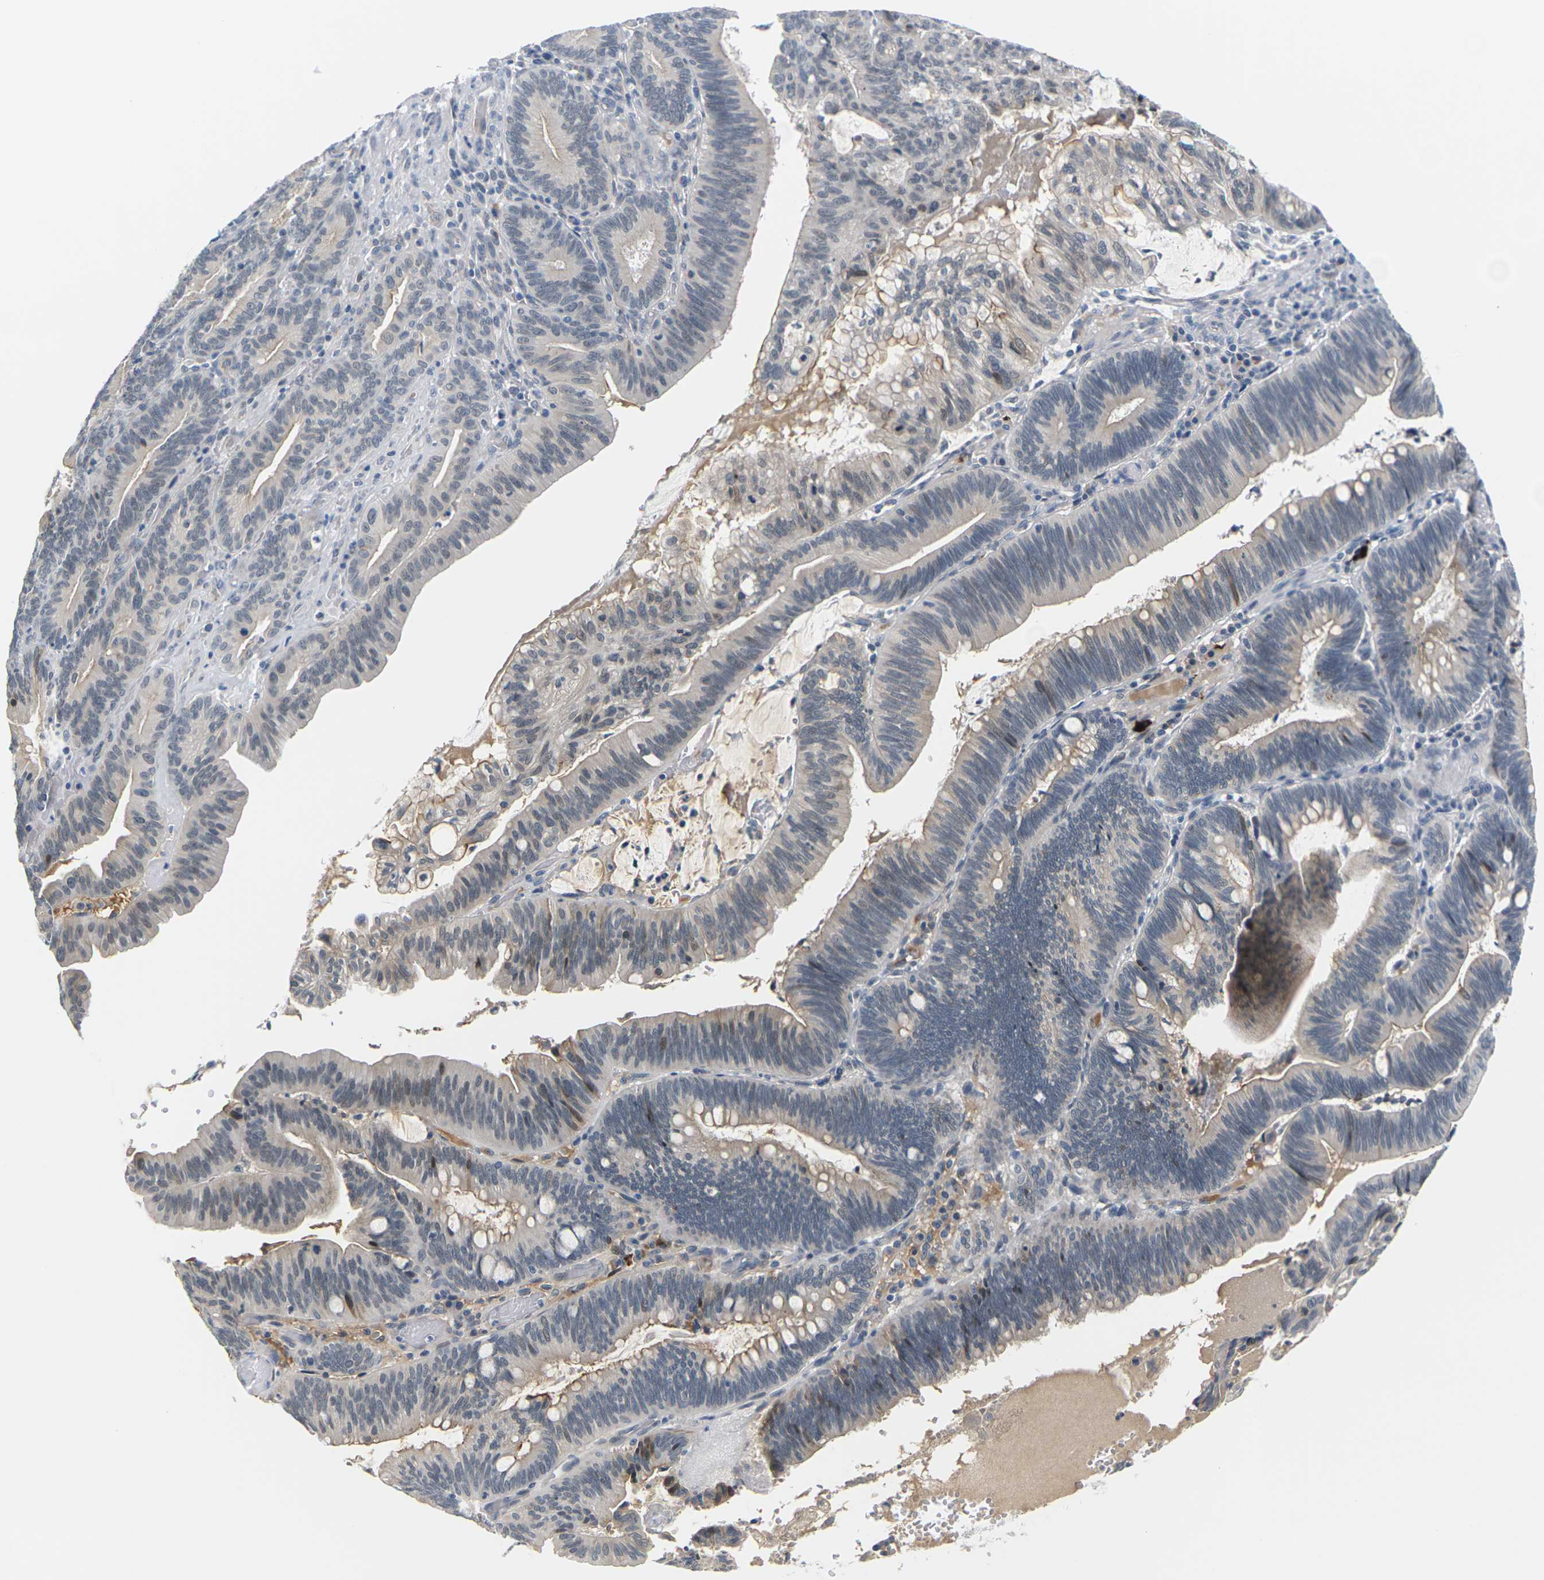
{"staining": {"intensity": "moderate", "quantity": "25%-75%", "location": "cytoplasmic/membranous"}, "tissue": "pancreatic cancer", "cell_type": "Tumor cells", "image_type": "cancer", "snomed": [{"axis": "morphology", "description": "Adenocarcinoma, NOS"}, {"axis": "topography", "description": "Pancreas"}], "caption": "Adenocarcinoma (pancreatic) stained with a brown dye shows moderate cytoplasmic/membranous positive expression in approximately 25%-75% of tumor cells.", "gene": "PKP2", "patient": {"sex": "male", "age": 82}}